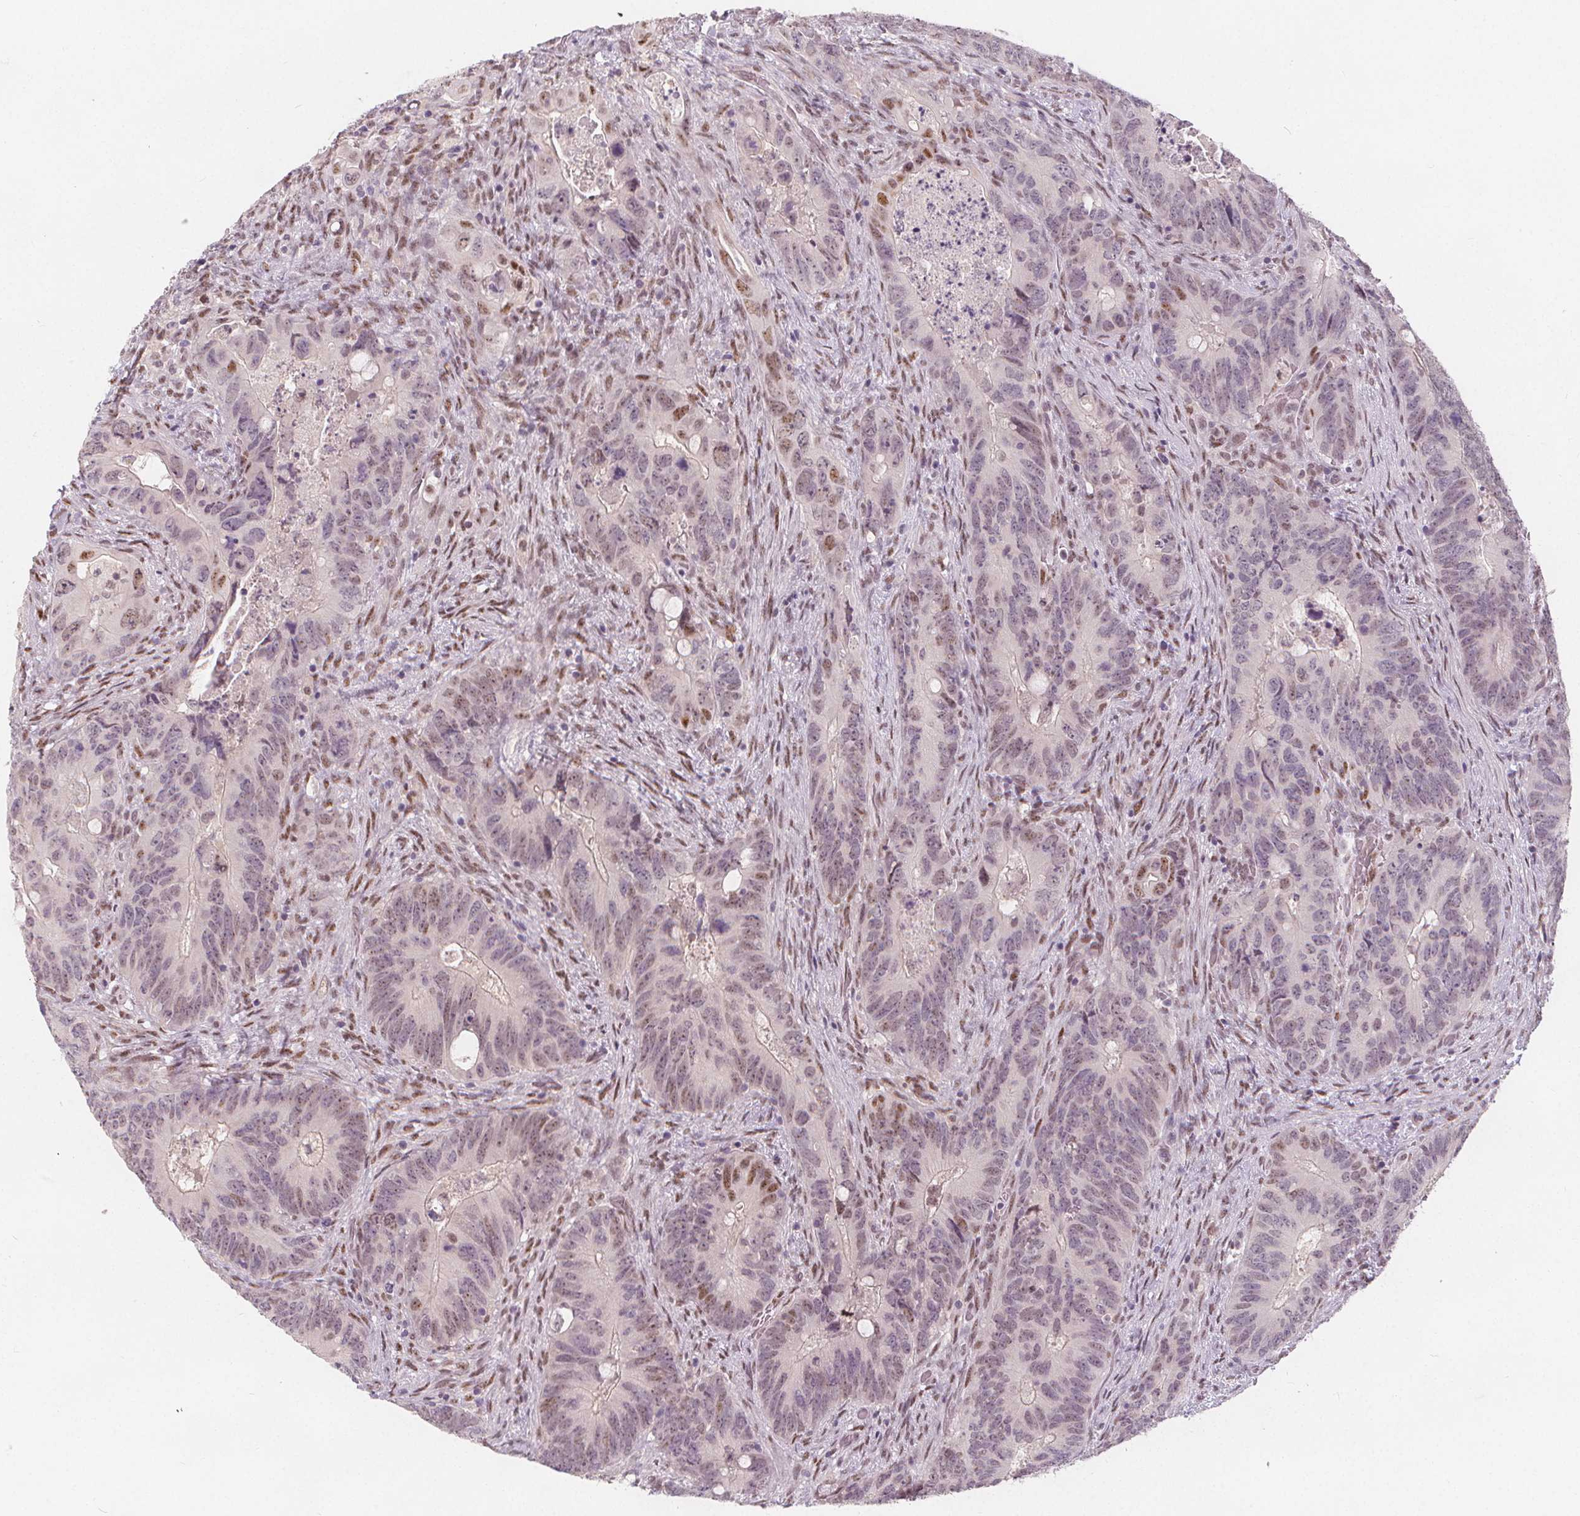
{"staining": {"intensity": "negative", "quantity": "none", "location": "none"}, "tissue": "colorectal cancer", "cell_type": "Tumor cells", "image_type": "cancer", "snomed": [{"axis": "morphology", "description": "Adenocarcinoma, NOS"}, {"axis": "topography", "description": "Rectum"}], "caption": "IHC image of neoplastic tissue: human colorectal cancer stained with DAB exhibits no significant protein staining in tumor cells.", "gene": "DRC3", "patient": {"sex": "male", "age": 78}}